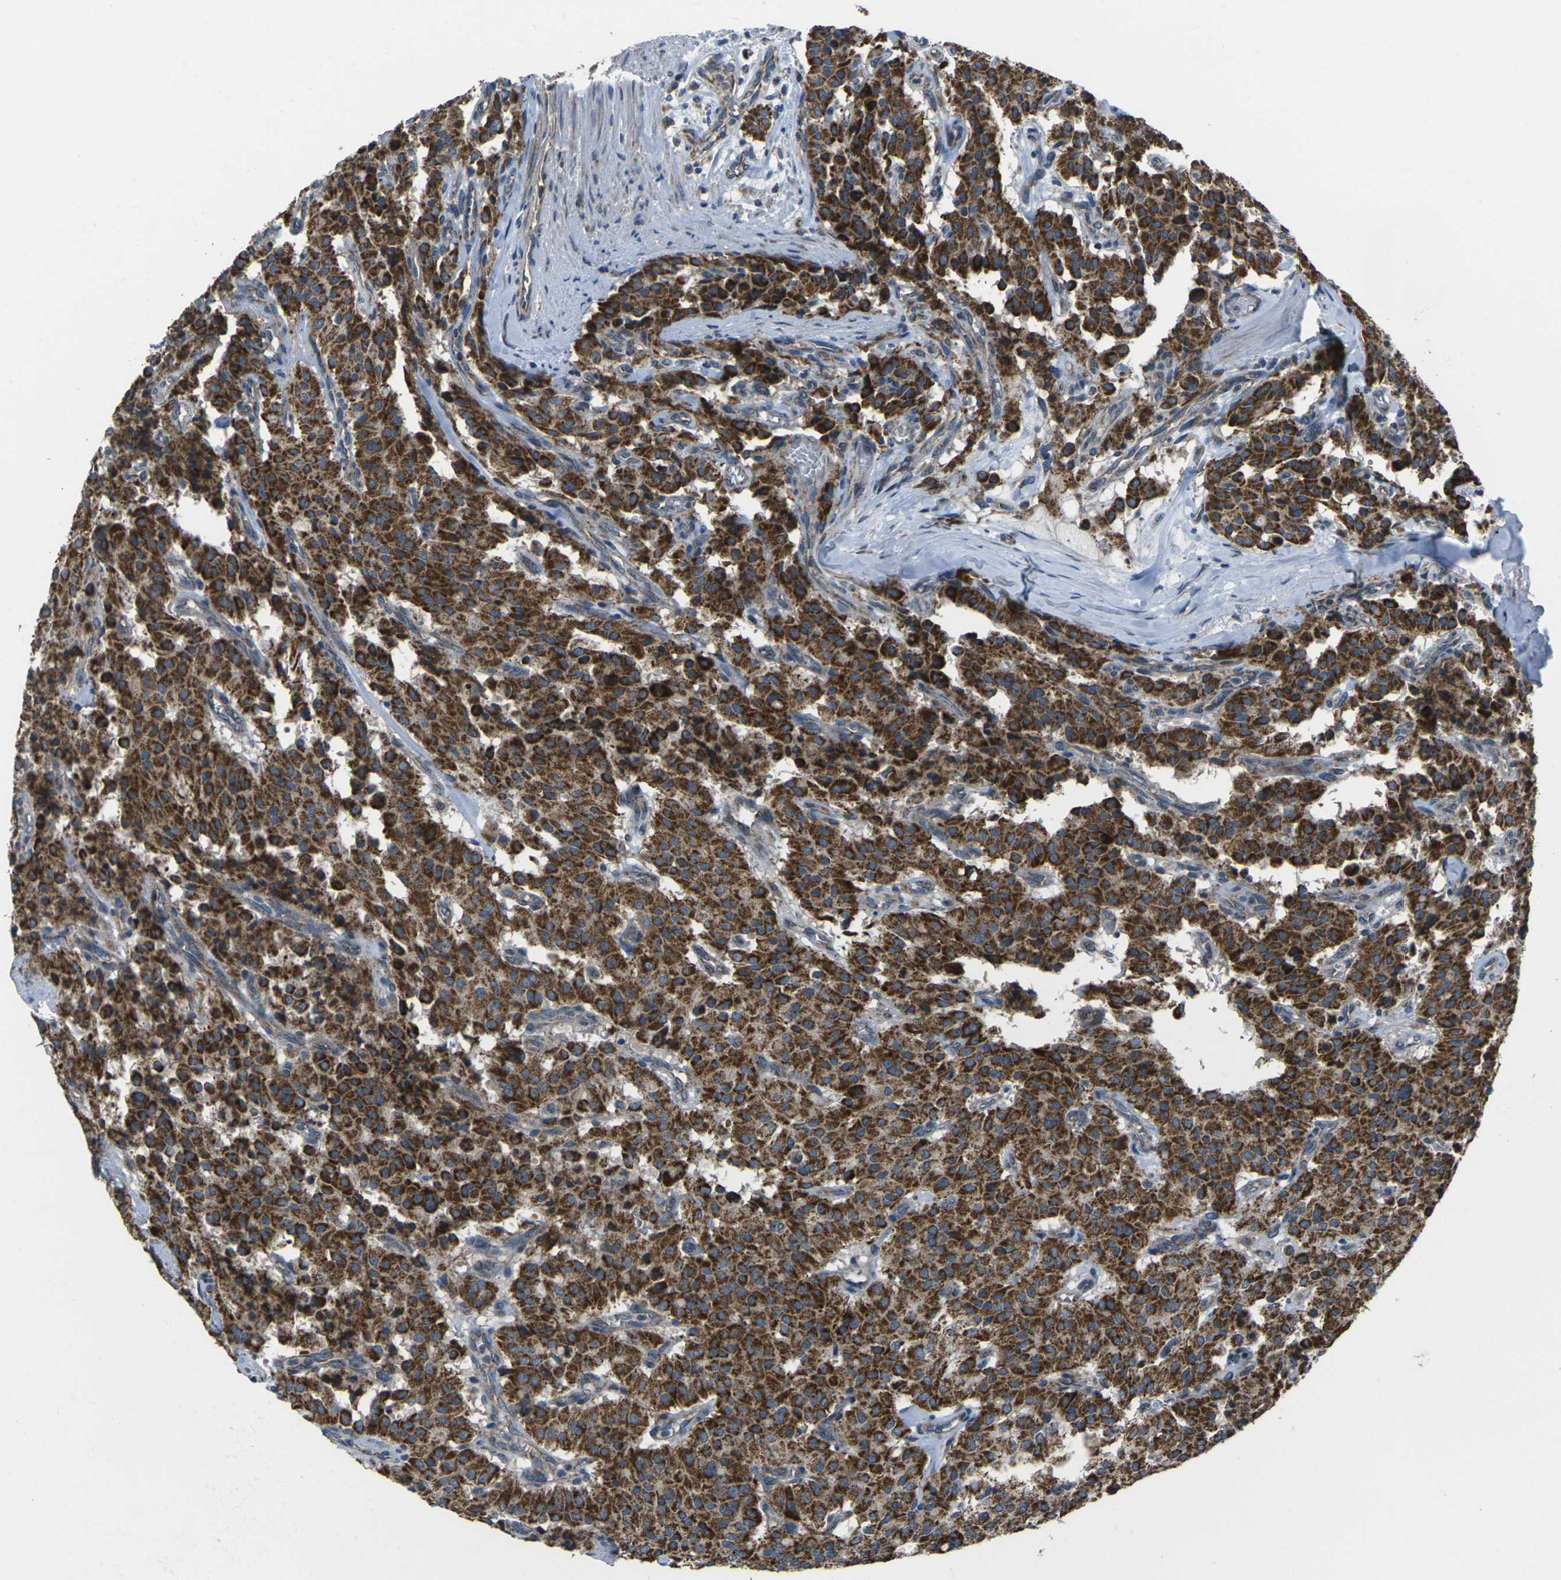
{"staining": {"intensity": "strong", "quantity": ">75%", "location": "cytoplasmic/membranous"}, "tissue": "carcinoid", "cell_type": "Tumor cells", "image_type": "cancer", "snomed": [{"axis": "morphology", "description": "Carcinoid, malignant, NOS"}, {"axis": "topography", "description": "Lung"}], "caption": "High-power microscopy captured an immunohistochemistry (IHC) micrograph of carcinoid (malignant), revealing strong cytoplasmic/membranous positivity in approximately >75% of tumor cells. Using DAB (3,3'-diaminobenzidine) (brown) and hematoxylin (blue) stains, captured at high magnification using brightfield microscopy.", "gene": "TMEM120B", "patient": {"sex": "male", "age": 30}}